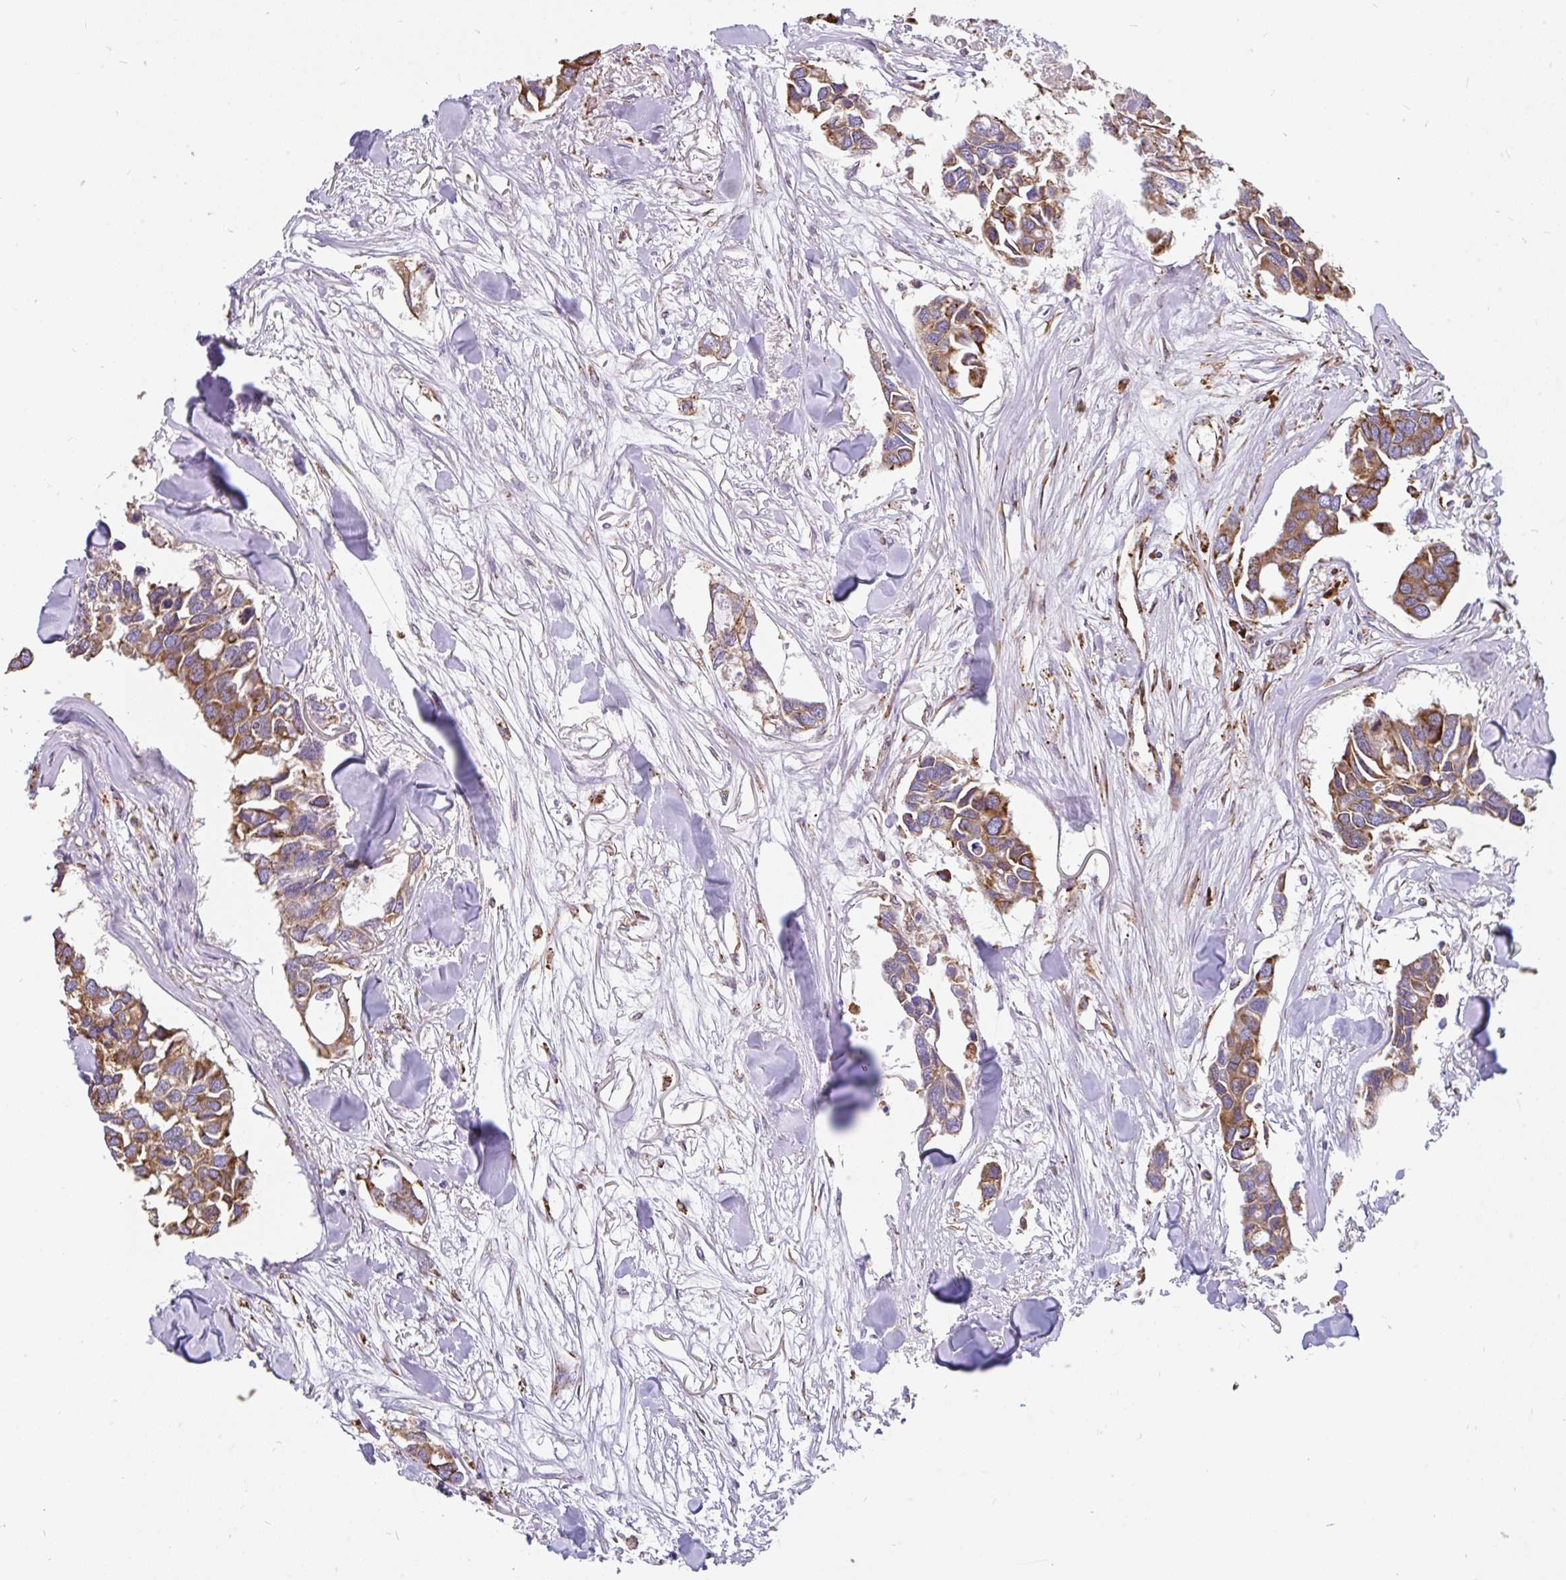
{"staining": {"intensity": "moderate", "quantity": ">75%", "location": "cytoplasmic/membranous"}, "tissue": "breast cancer", "cell_type": "Tumor cells", "image_type": "cancer", "snomed": [{"axis": "morphology", "description": "Duct carcinoma"}, {"axis": "topography", "description": "Breast"}], "caption": "Immunohistochemical staining of human breast cancer displays medium levels of moderate cytoplasmic/membranous protein staining in about >75% of tumor cells.", "gene": "EML5", "patient": {"sex": "female", "age": 83}}